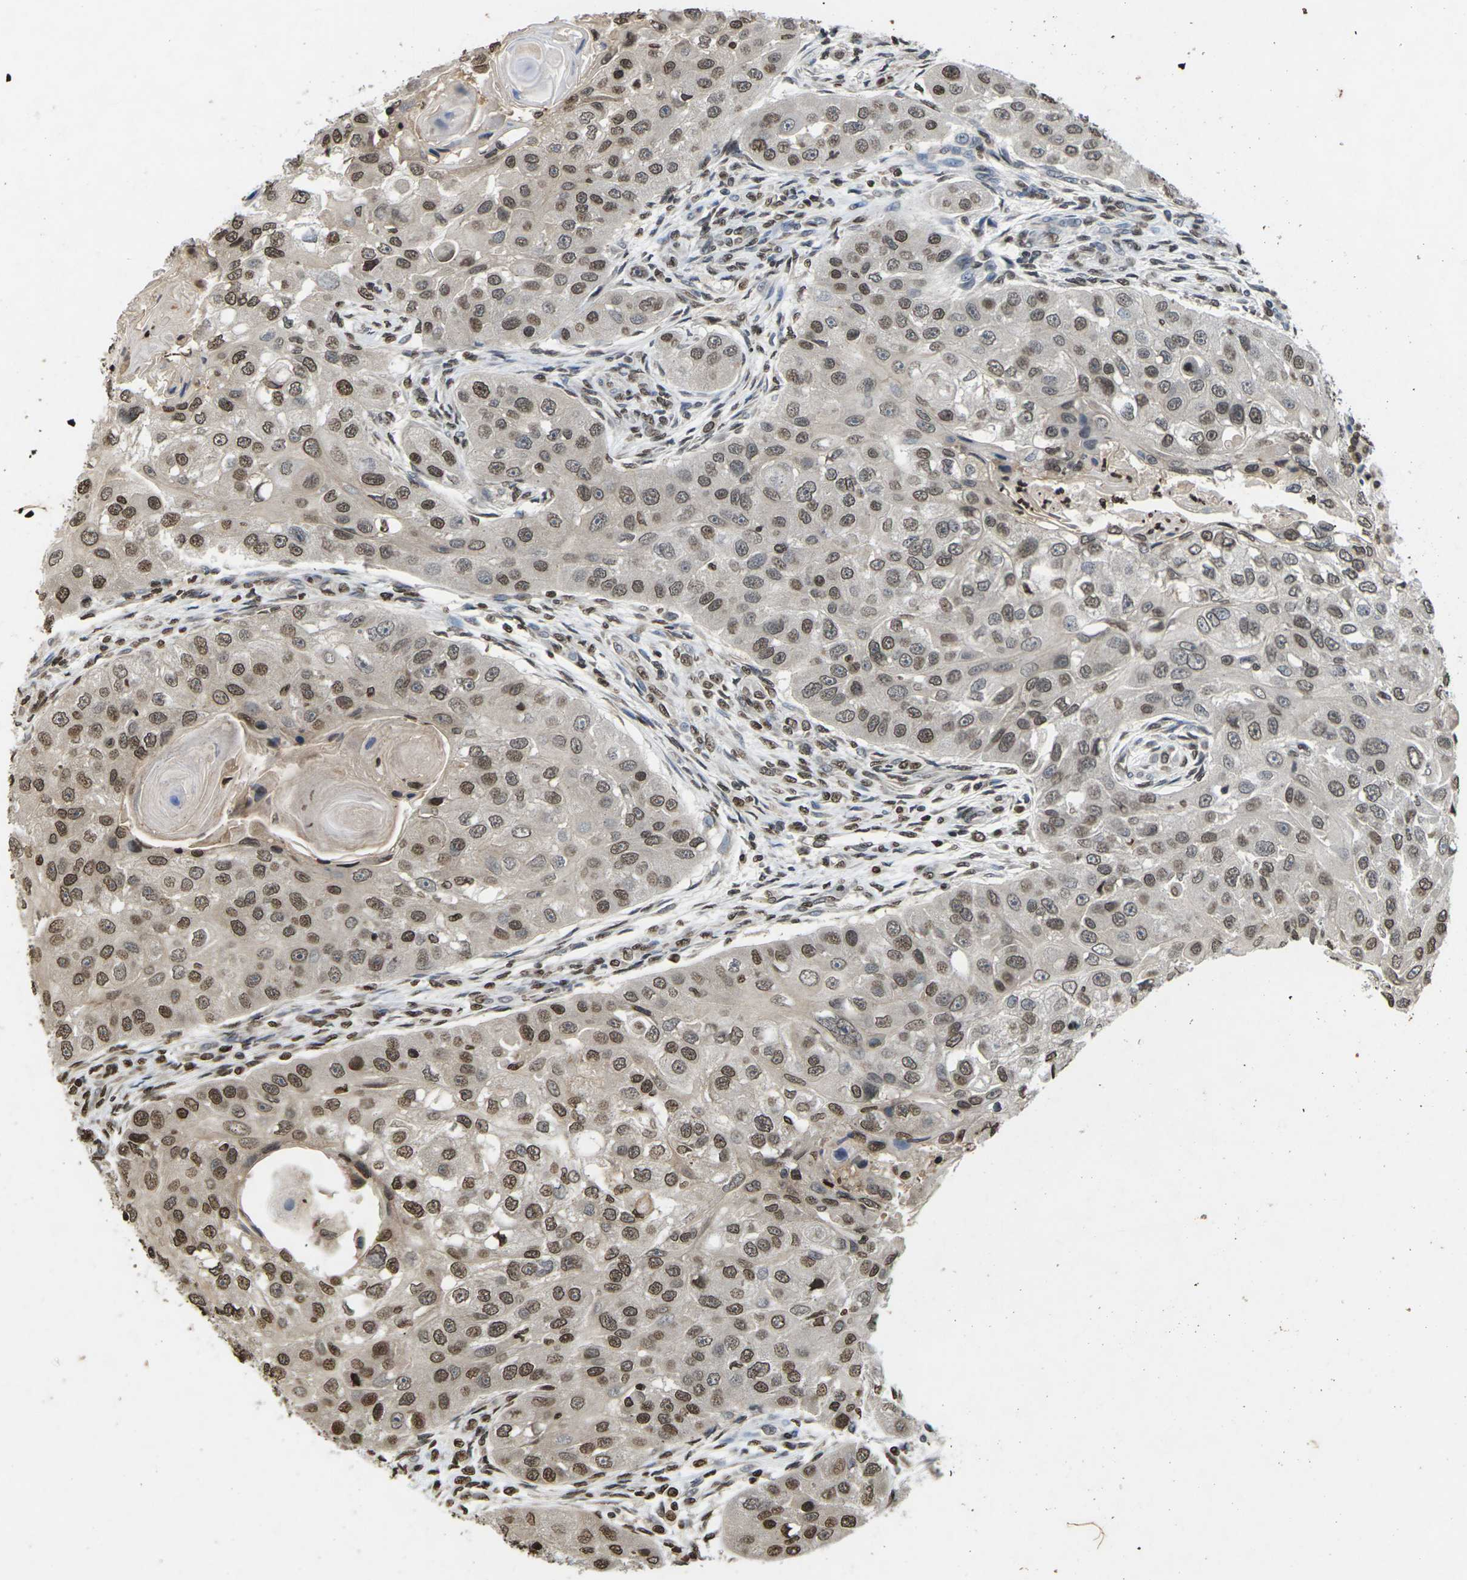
{"staining": {"intensity": "moderate", "quantity": ">75%", "location": "nuclear"}, "tissue": "head and neck cancer", "cell_type": "Tumor cells", "image_type": "cancer", "snomed": [{"axis": "morphology", "description": "Normal tissue, NOS"}, {"axis": "morphology", "description": "Squamous cell carcinoma, NOS"}, {"axis": "topography", "description": "Skeletal muscle"}, {"axis": "topography", "description": "Head-Neck"}], "caption": "Brown immunohistochemical staining in human head and neck cancer (squamous cell carcinoma) reveals moderate nuclear expression in about >75% of tumor cells.", "gene": "EMSY", "patient": {"sex": "male", "age": 51}}